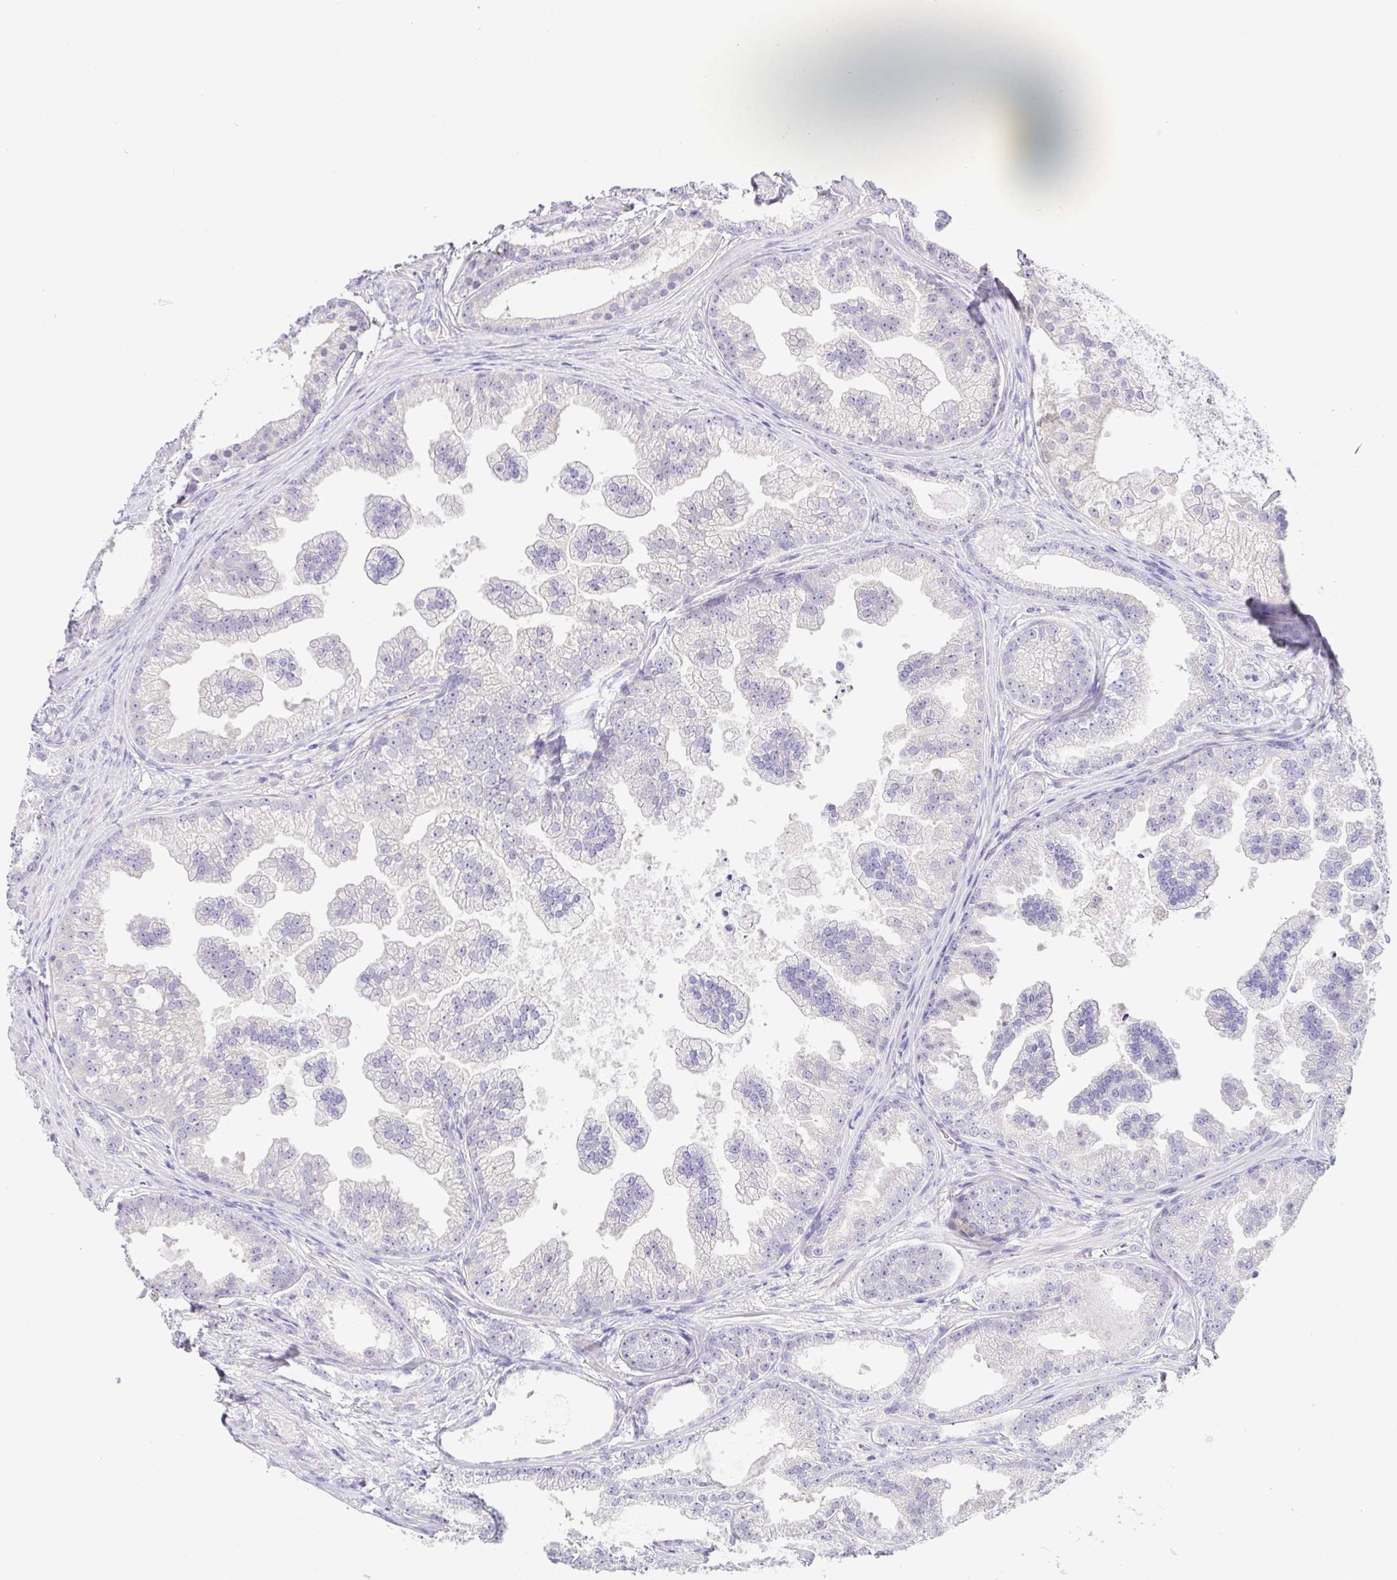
{"staining": {"intensity": "negative", "quantity": "none", "location": "none"}, "tissue": "prostate cancer", "cell_type": "Tumor cells", "image_type": "cancer", "snomed": [{"axis": "morphology", "description": "Adenocarcinoma, Low grade"}, {"axis": "topography", "description": "Prostate"}], "caption": "Tumor cells show no significant positivity in prostate low-grade adenocarcinoma. (DAB immunohistochemistry with hematoxylin counter stain).", "gene": "KRTDAP", "patient": {"sex": "male", "age": 65}}